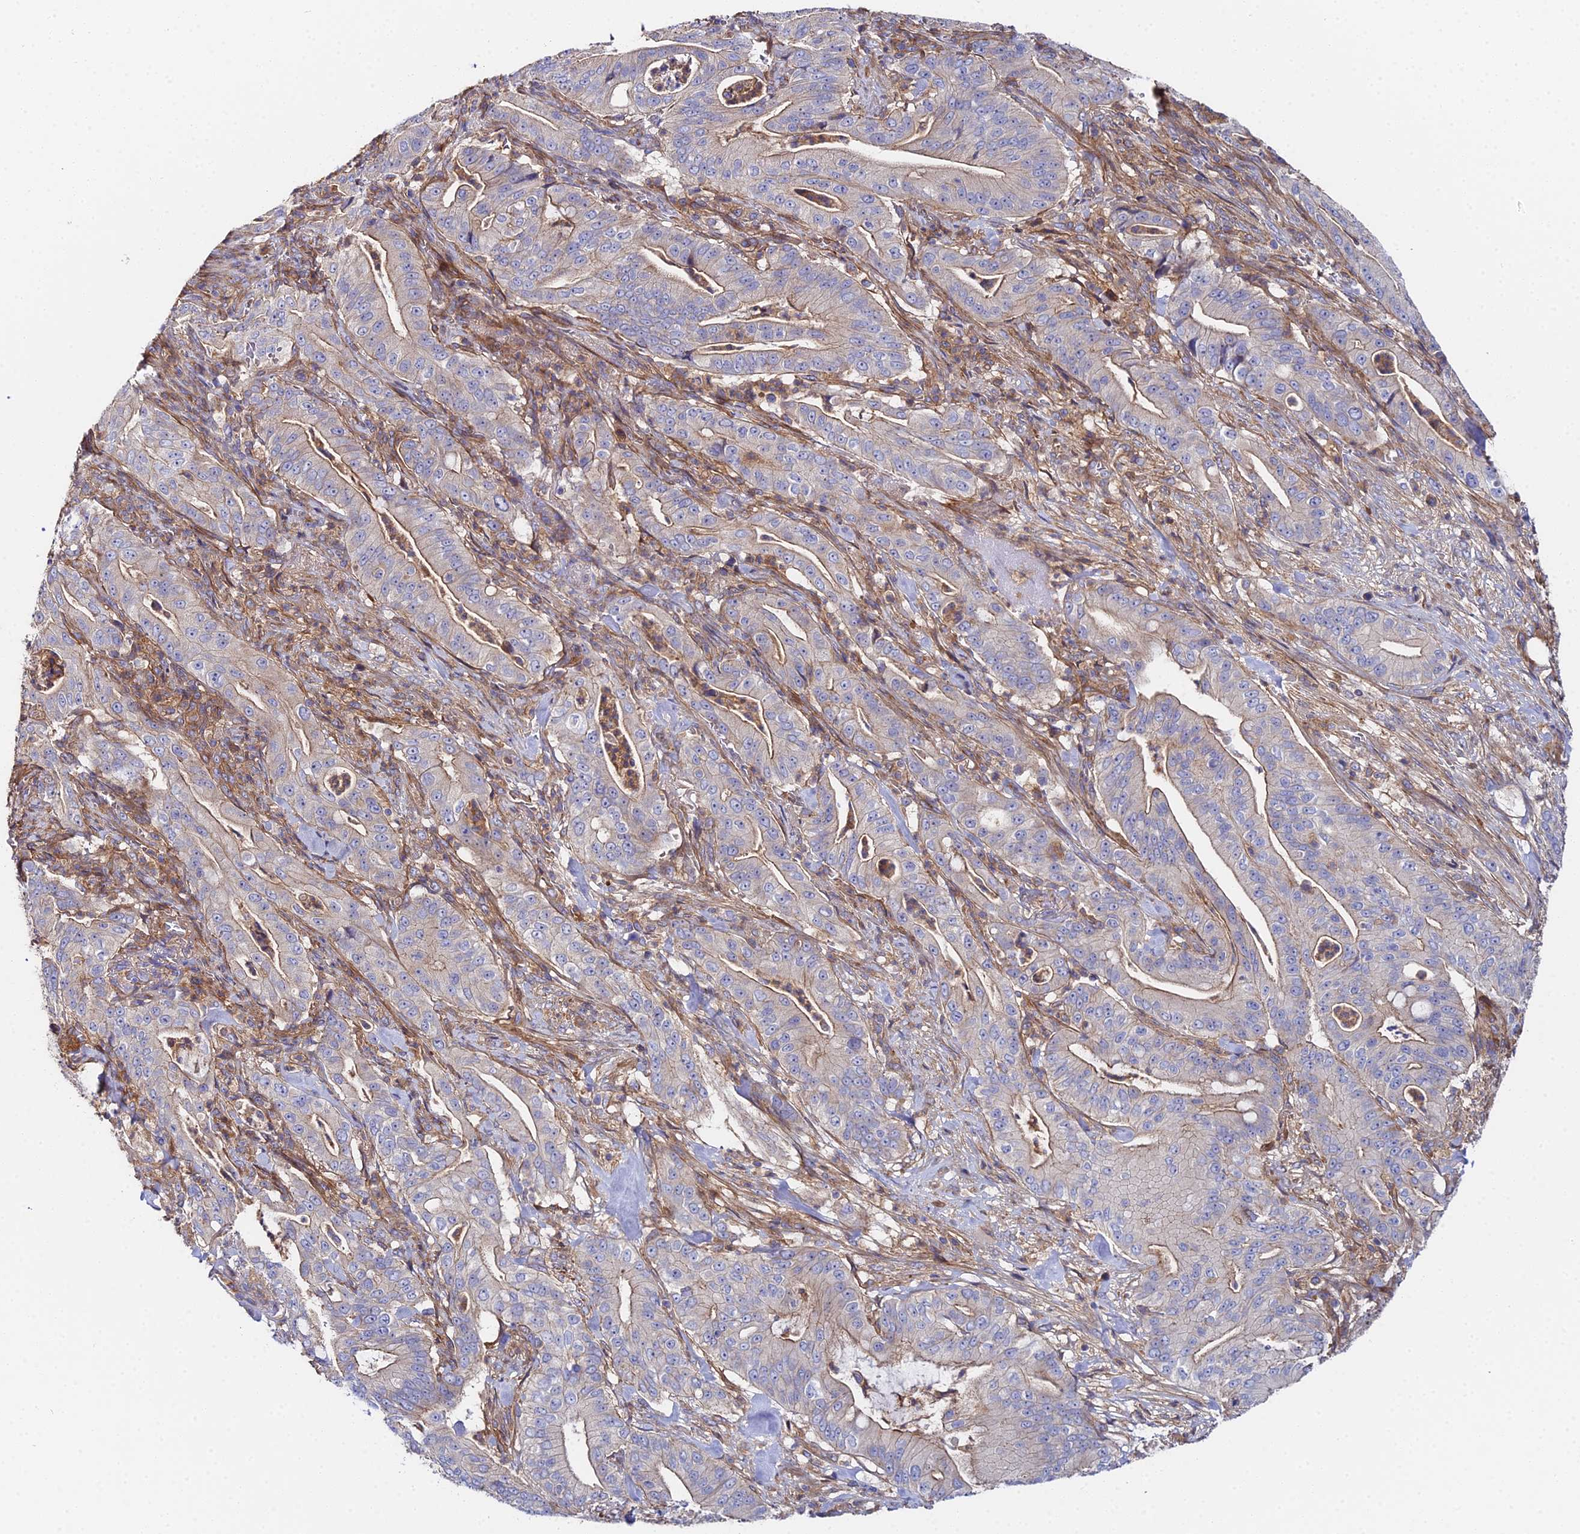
{"staining": {"intensity": "weak", "quantity": "25%-75%", "location": "cytoplasmic/membranous"}, "tissue": "pancreatic cancer", "cell_type": "Tumor cells", "image_type": "cancer", "snomed": [{"axis": "morphology", "description": "Adenocarcinoma, NOS"}, {"axis": "topography", "description": "Pancreas"}], "caption": "IHC micrograph of neoplastic tissue: human pancreatic cancer stained using IHC exhibits low levels of weak protein expression localized specifically in the cytoplasmic/membranous of tumor cells, appearing as a cytoplasmic/membranous brown color.", "gene": "GNG5B", "patient": {"sex": "male", "age": 71}}